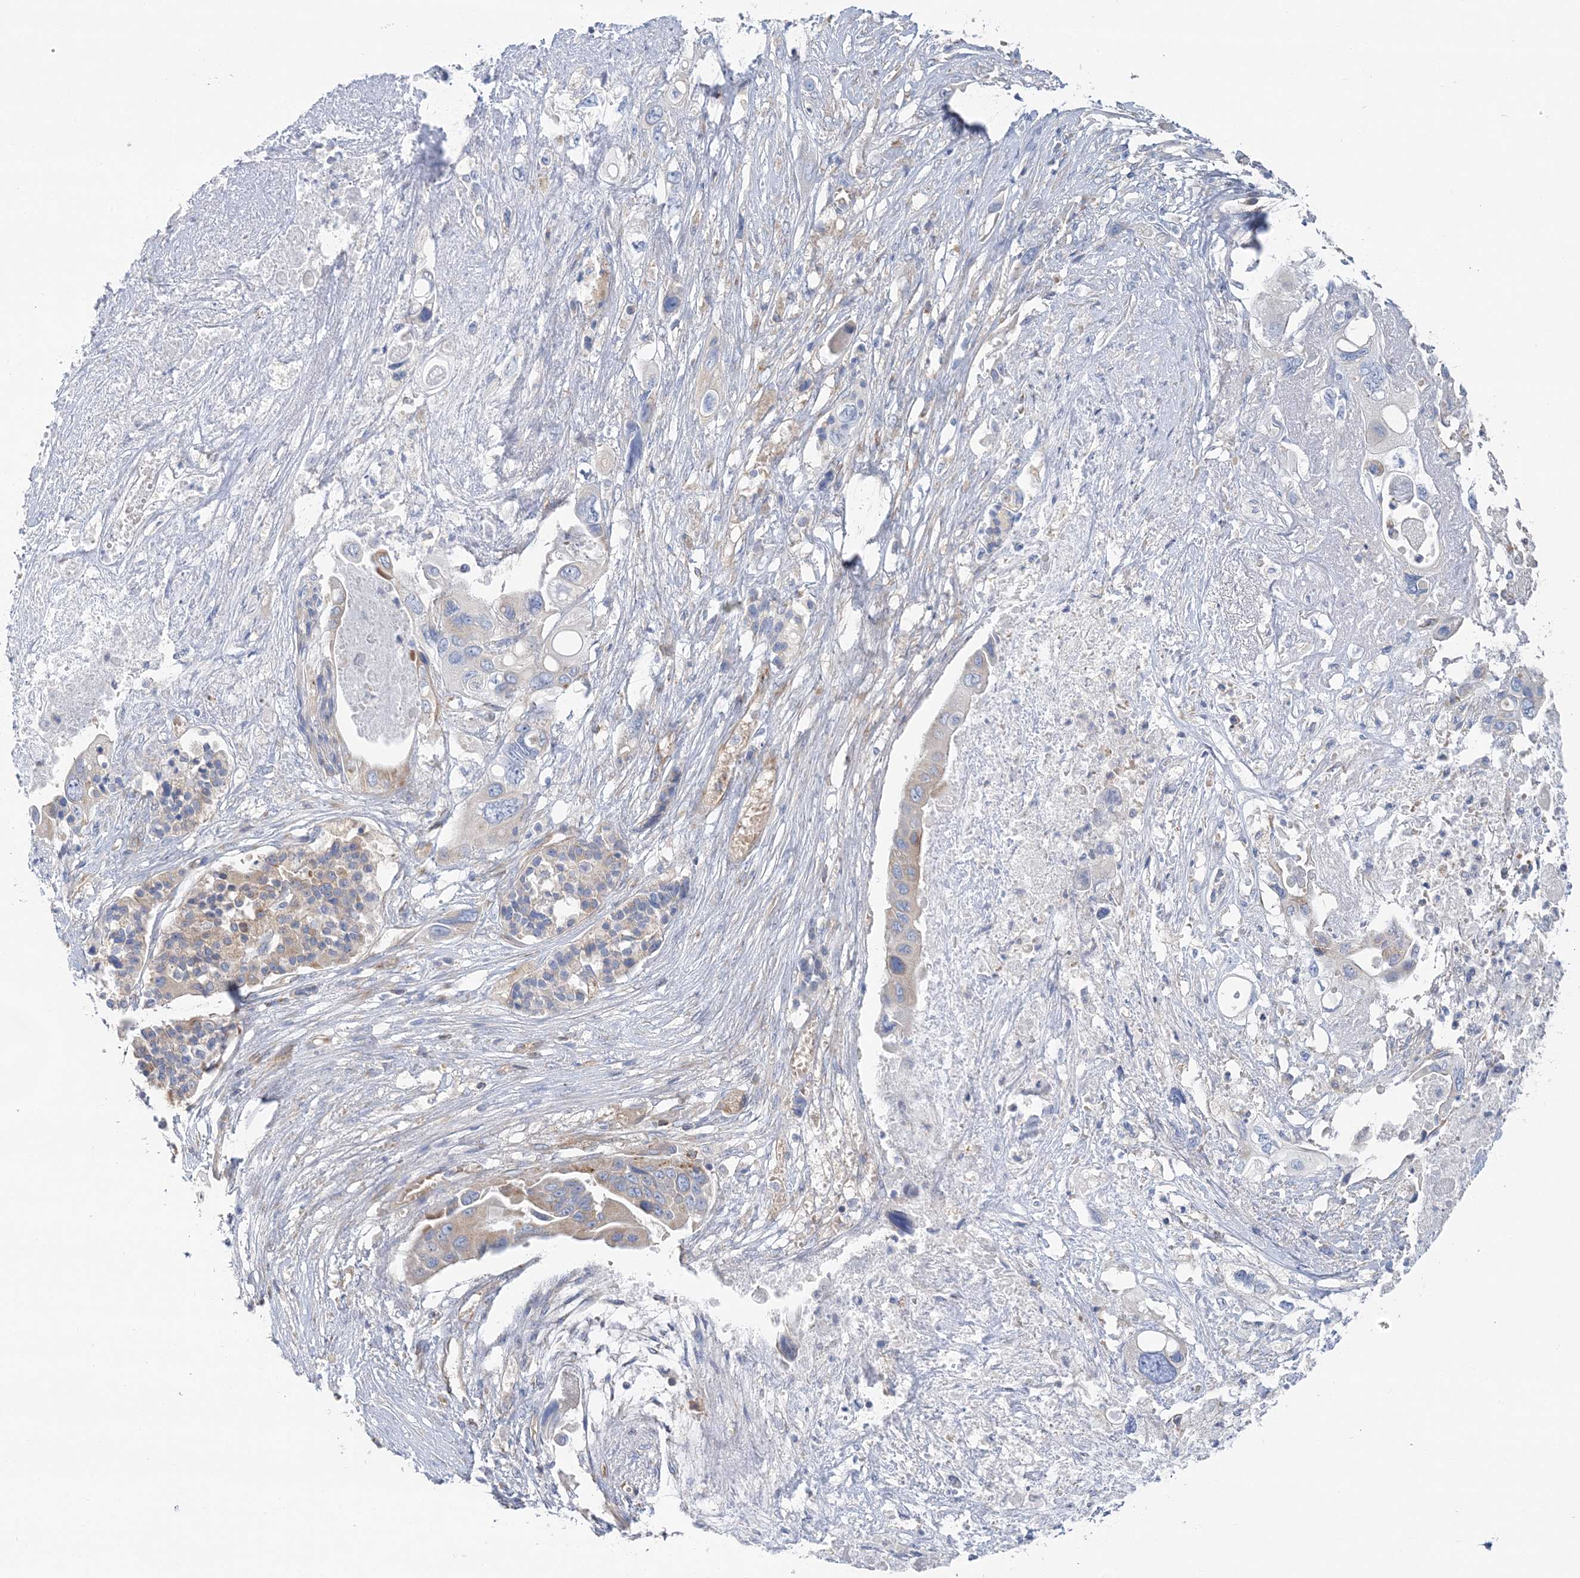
{"staining": {"intensity": "weak", "quantity": "<25%", "location": "cytoplasmic/membranous"}, "tissue": "pancreatic cancer", "cell_type": "Tumor cells", "image_type": "cancer", "snomed": [{"axis": "morphology", "description": "Adenocarcinoma, NOS"}, {"axis": "topography", "description": "Pancreas"}], "caption": "There is no significant positivity in tumor cells of pancreatic adenocarcinoma. (Brightfield microscopy of DAB immunohistochemistry (IHC) at high magnification).", "gene": "FAM114A2", "patient": {"sex": "male", "age": 66}}